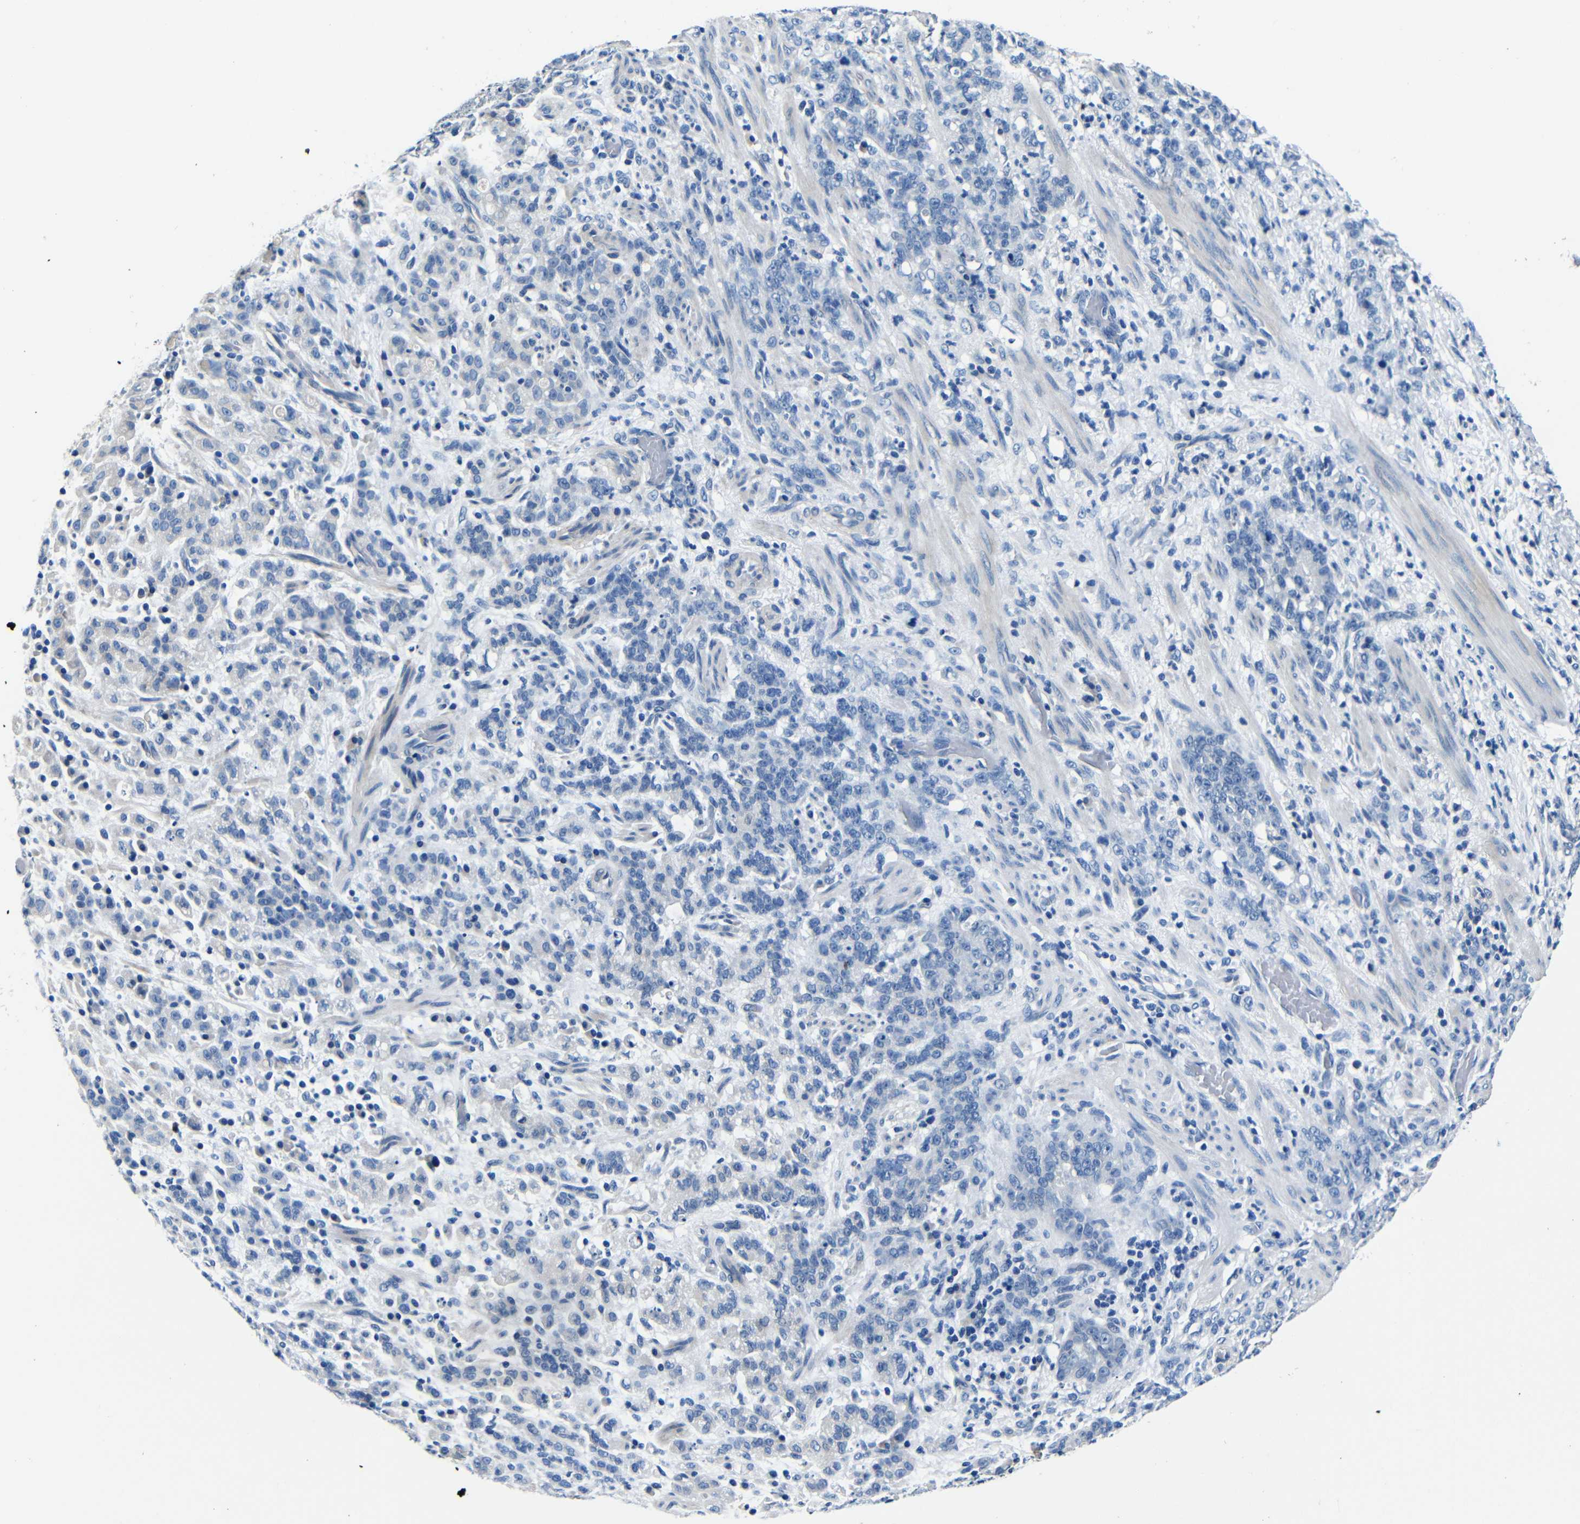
{"staining": {"intensity": "negative", "quantity": "none", "location": "none"}, "tissue": "stomach cancer", "cell_type": "Tumor cells", "image_type": "cancer", "snomed": [{"axis": "morphology", "description": "Adenocarcinoma, NOS"}, {"axis": "topography", "description": "Stomach, lower"}], "caption": "Protein analysis of stomach cancer (adenocarcinoma) demonstrates no significant expression in tumor cells.", "gene": "TNFAIP1", "patient": {"sex": "male", "age": 88}}